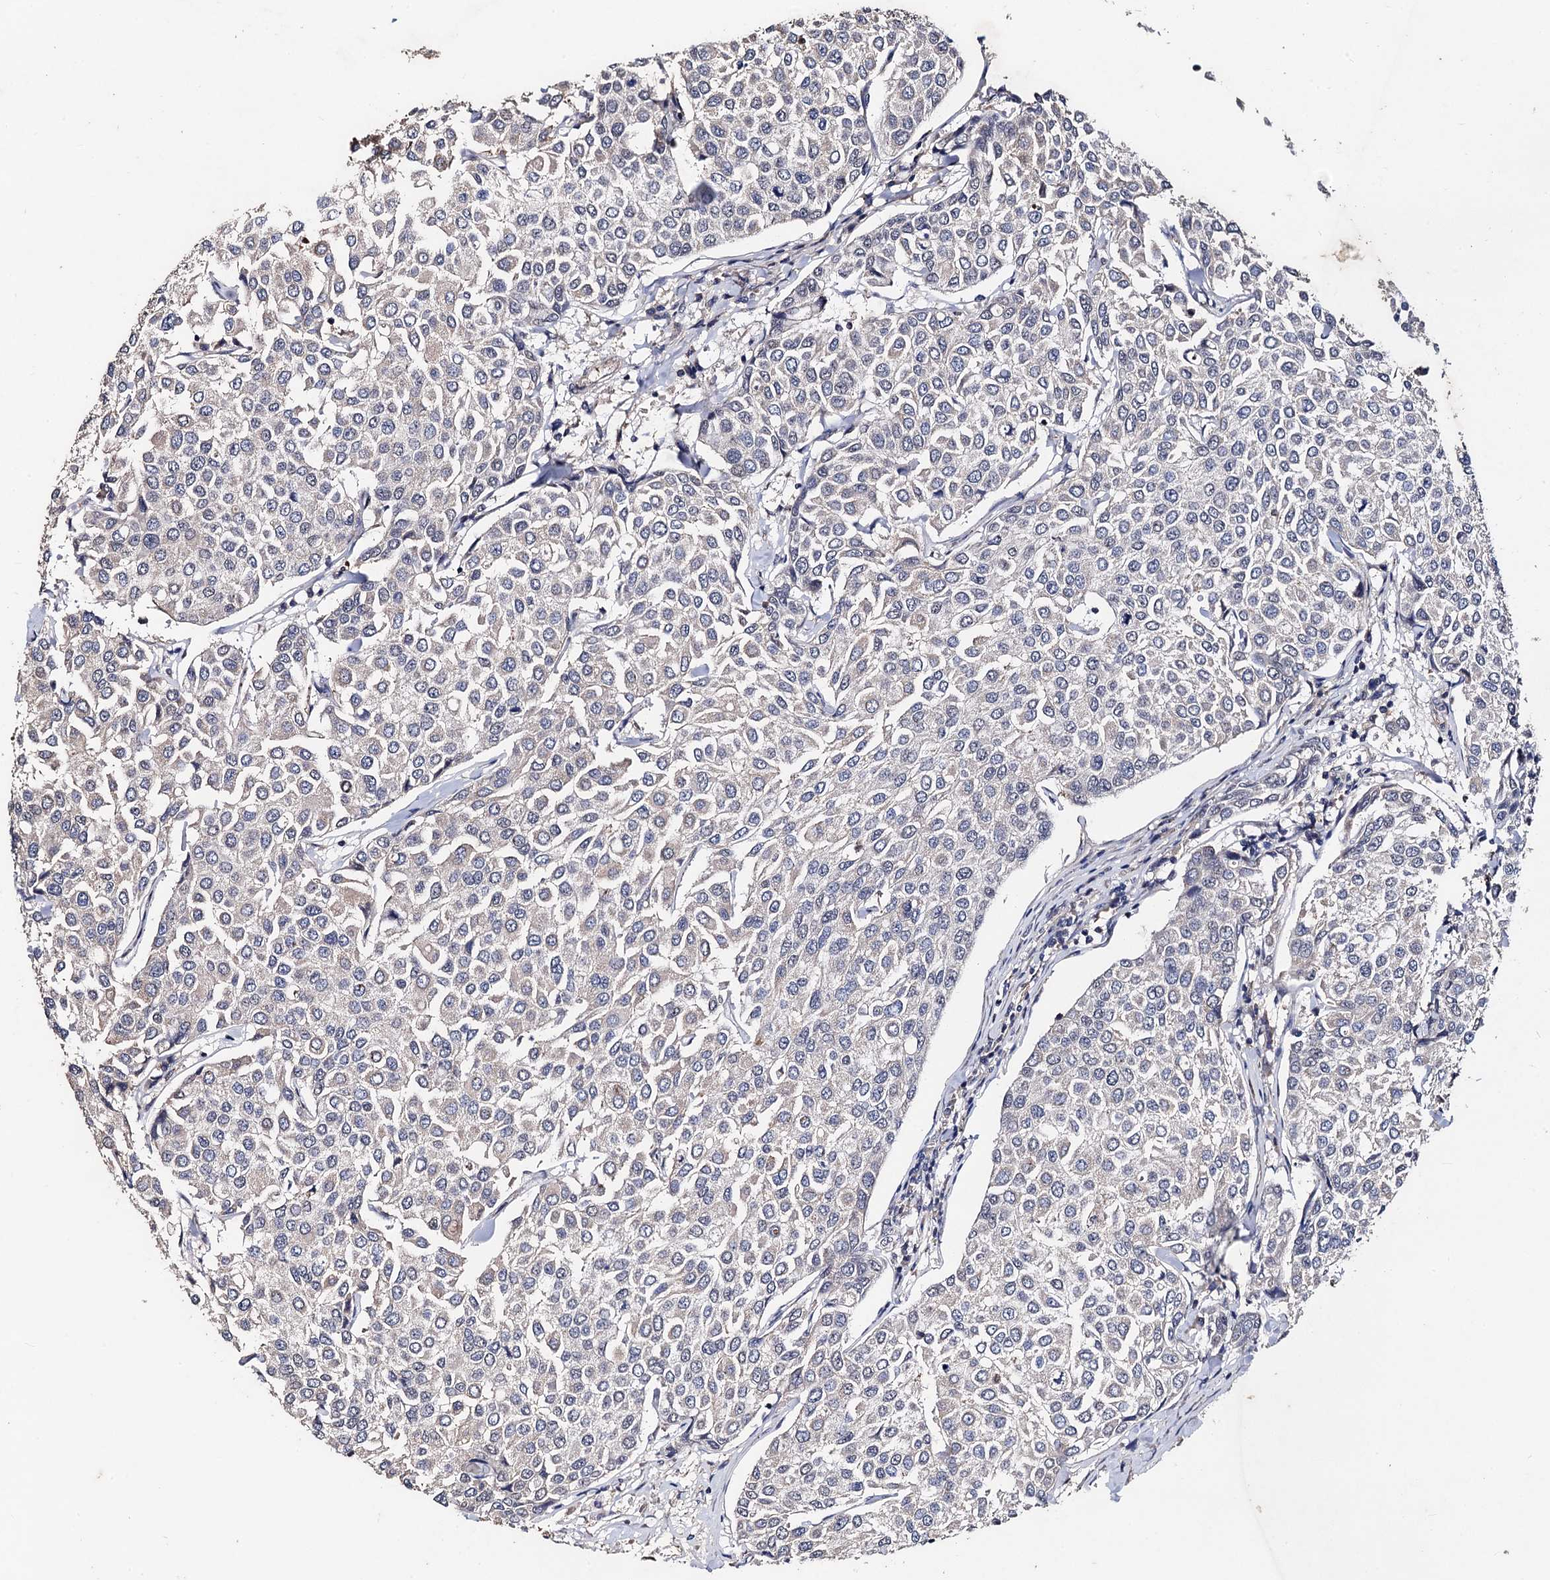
{"staining": {"intensity": "negative", "quantity": "none", "location": "none"}, "tissue": "breast cancer", "cell_type": "Tumor cells", "image_type": "cancer", "snomed": [{"axis": "morphology", "description": "Duct carcinoma"}, {"axis": "topography", "description": "Breast"}], "caption": "Breast cancer (infiltrating ductal carcinoma) was stained to show a protein in brown. There is no significant expression in tumor cells.", "gene": "PPTC7", "patient": {"sex": "female", "age": 55}}